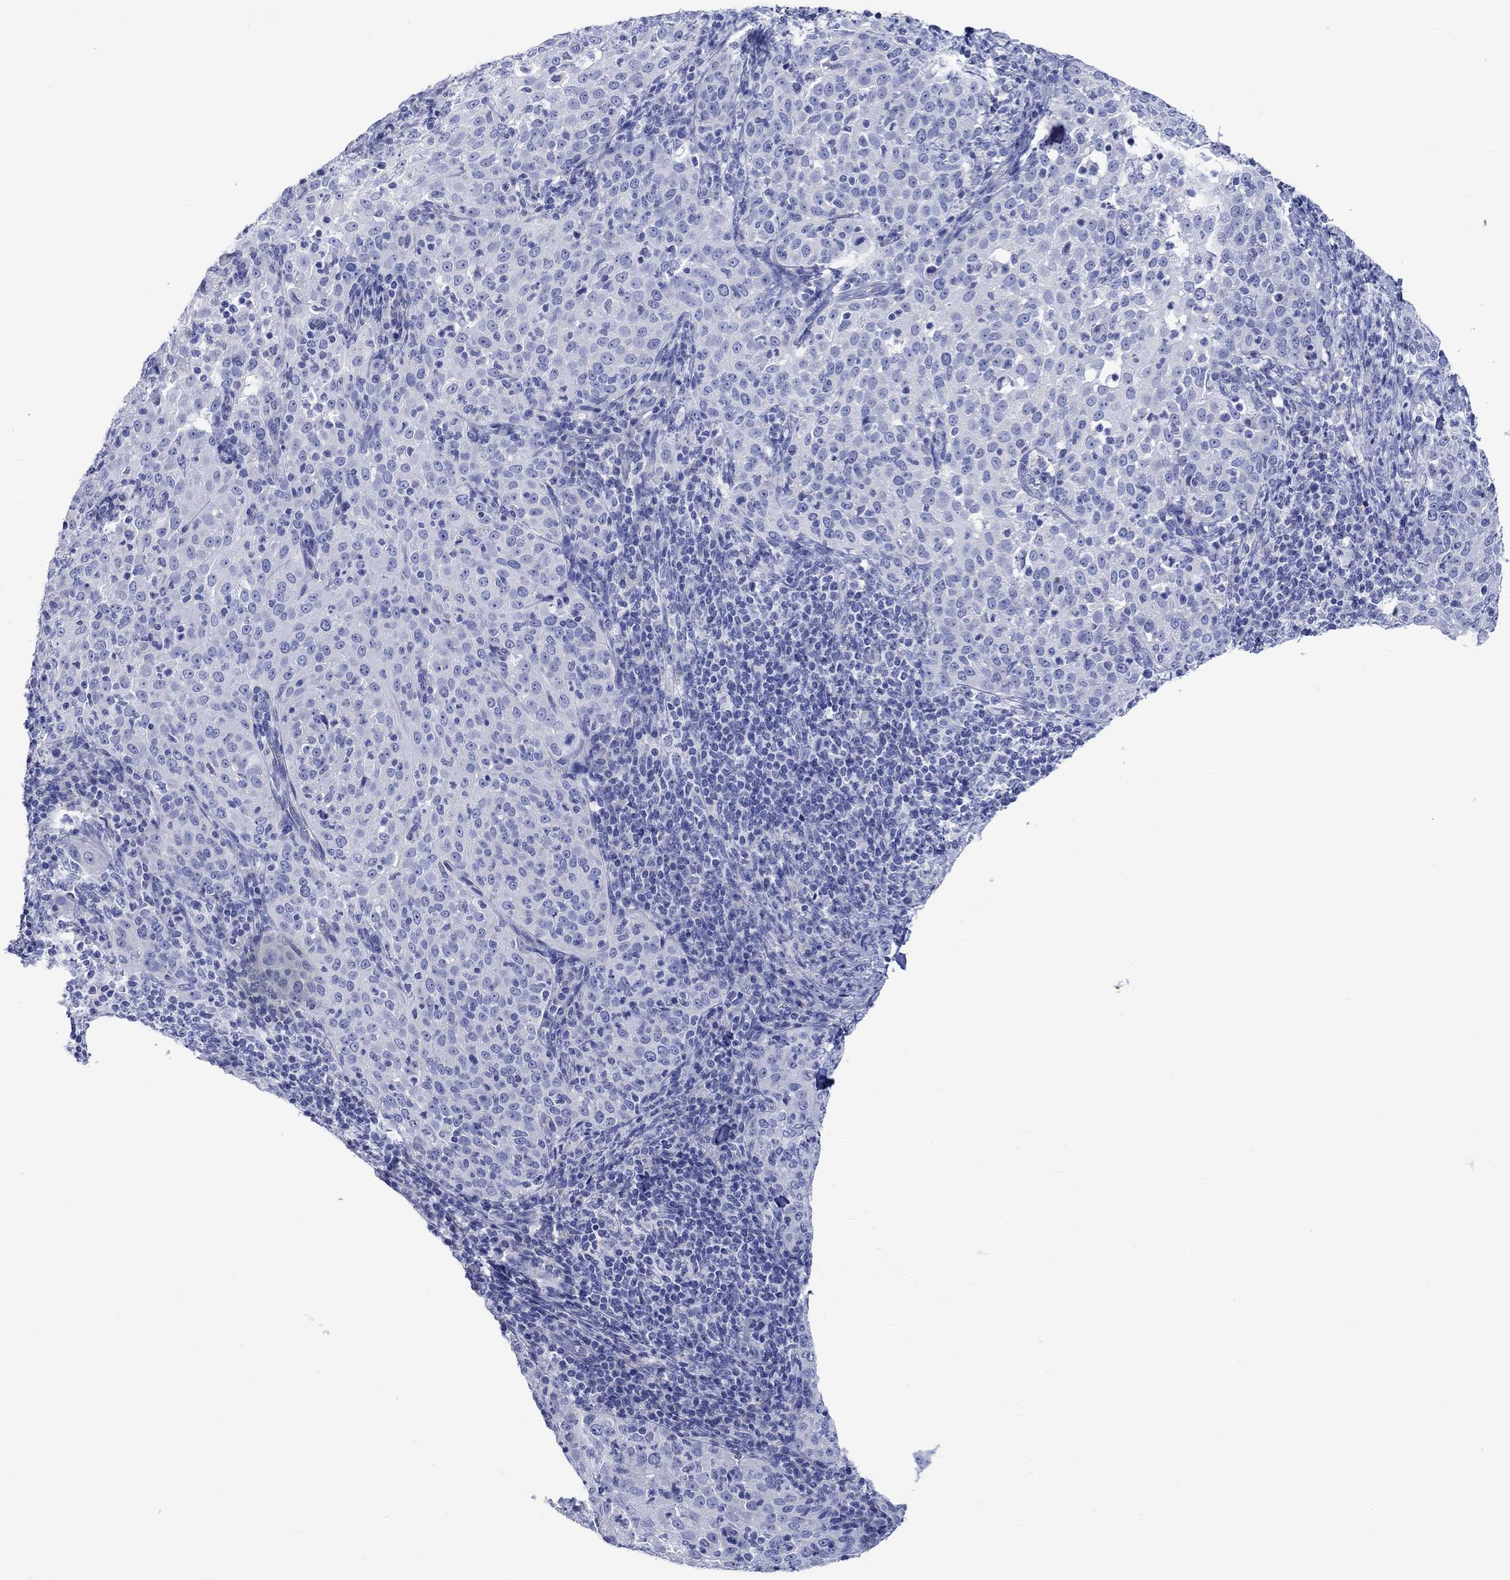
{"staining": {"intensity": "negative", "quantity": "none", "location": "none"}, "tissue": "cervical cancer", "cell_type": "Tumor cells", "image_type": "cancer", "snomed": [{"axis": "morphology", "description": "Squamous cell carcinoma, NOS"}, {"axis": "topography", "description": "Cervix"}], "caption": "Immunohistochemistry photomicrograph of squamous cell carcinoma (cervical) stained for a protein (brown), which reveals no positivity in tumor cells.", "gene": "CPLX2", "patient": {"sex": "female", "age": 51}}